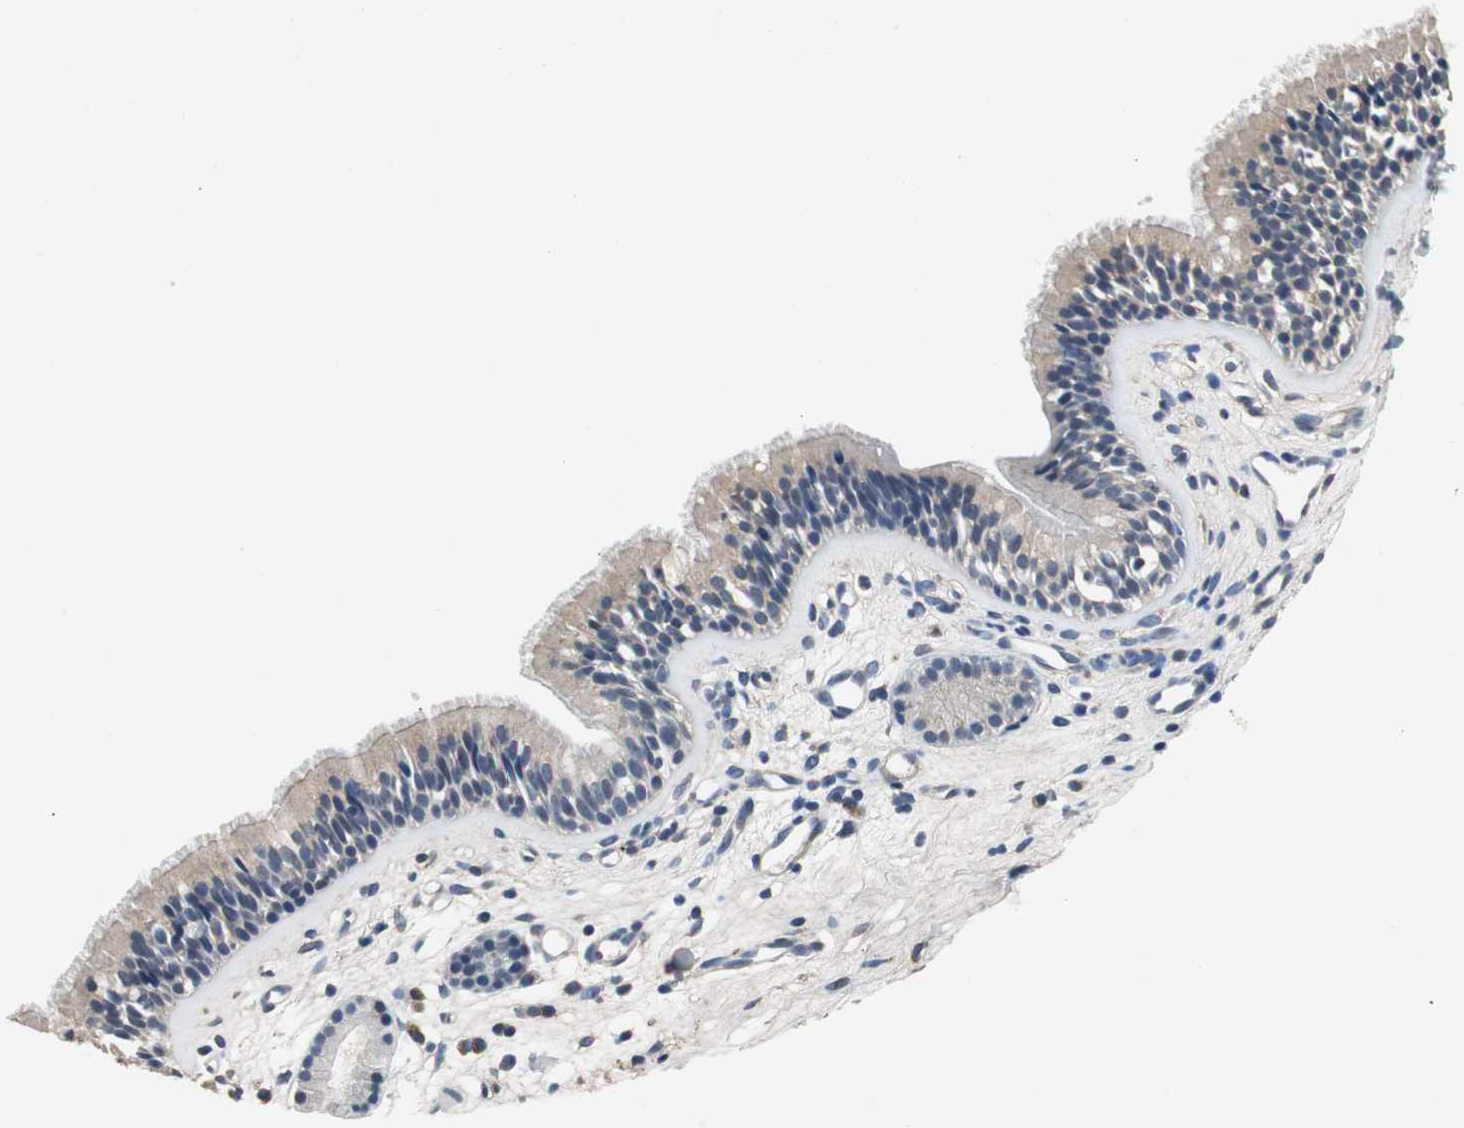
{"staining": {"intensity": "weak", "quantity": "<25%", "location": "cytoplasmic/membranous"}, "tissue": "nasopharynx", "cell_type": "Respiratory epithelial cells", "image_type": "normal", "snomed": [{"axis": "morphology", "description": "Normal tissue, NOS"}, {"axis": "topography", "description": "Nasopharynx"}], "caption": "This image is of normal nasopharynx stained with IHC to label a protein in brown with the nuclei are counter-stained blue. There is no positivity in respiratory epithelial cells.", "gene": "PTPRN2", "patient": {"sex": "female", "age": 78}}